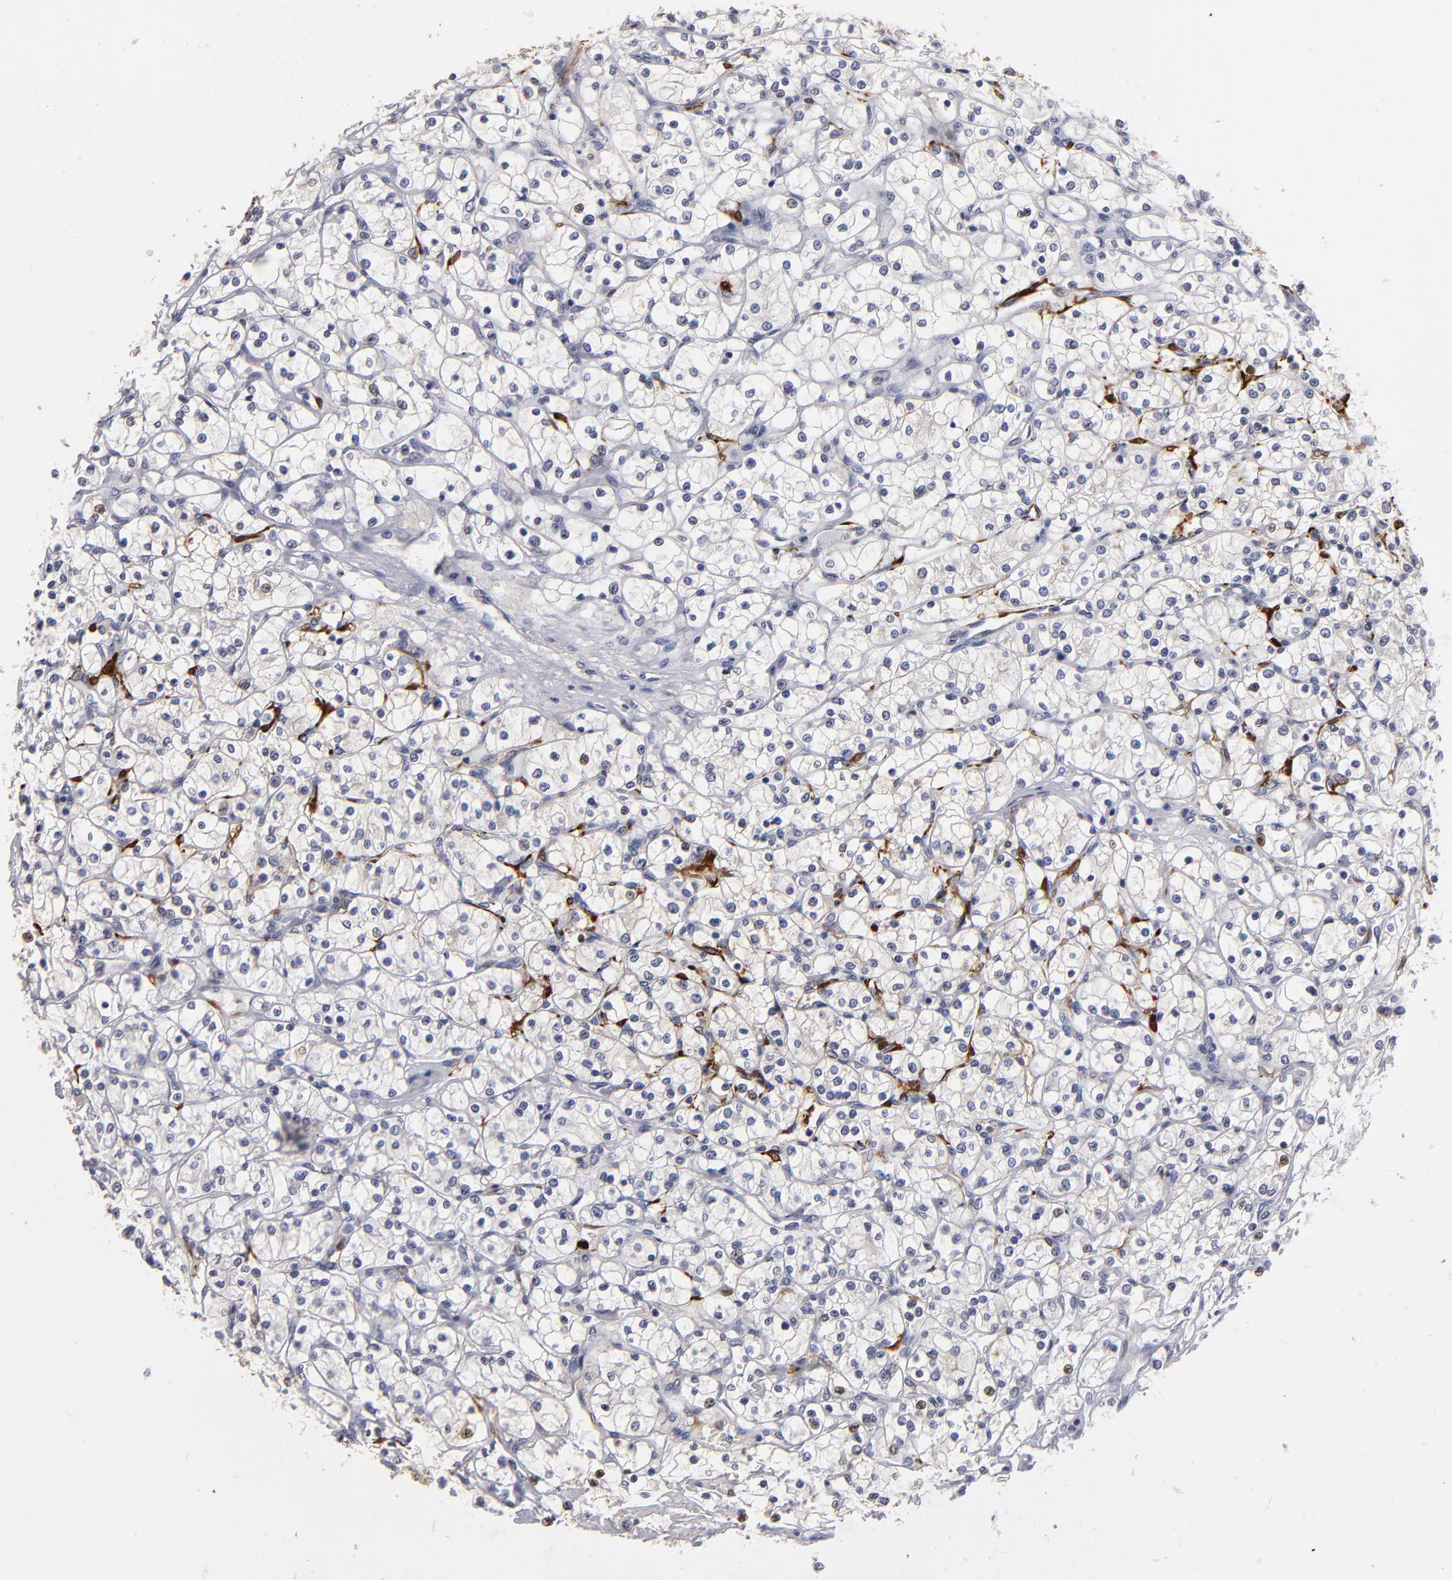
{"staining": {"intensity": "negative", "quantity": "none", "location": "none"}, "tissue": "renal cancer", "cell_type": "Tumor cells", "image_type": "cancer", "snomed": [{"axis": "morphology", "description": "Adenocarcinoma, NOS"}, {"axis": "topography", "description": "Kidney"}], "caption": "The IHC photomicrograph has no significant staining in tumor cells of adenocarcinoma (renal) tissue.", "gene": "FABP4", "patient": {"sex": "male", "age": 61}}